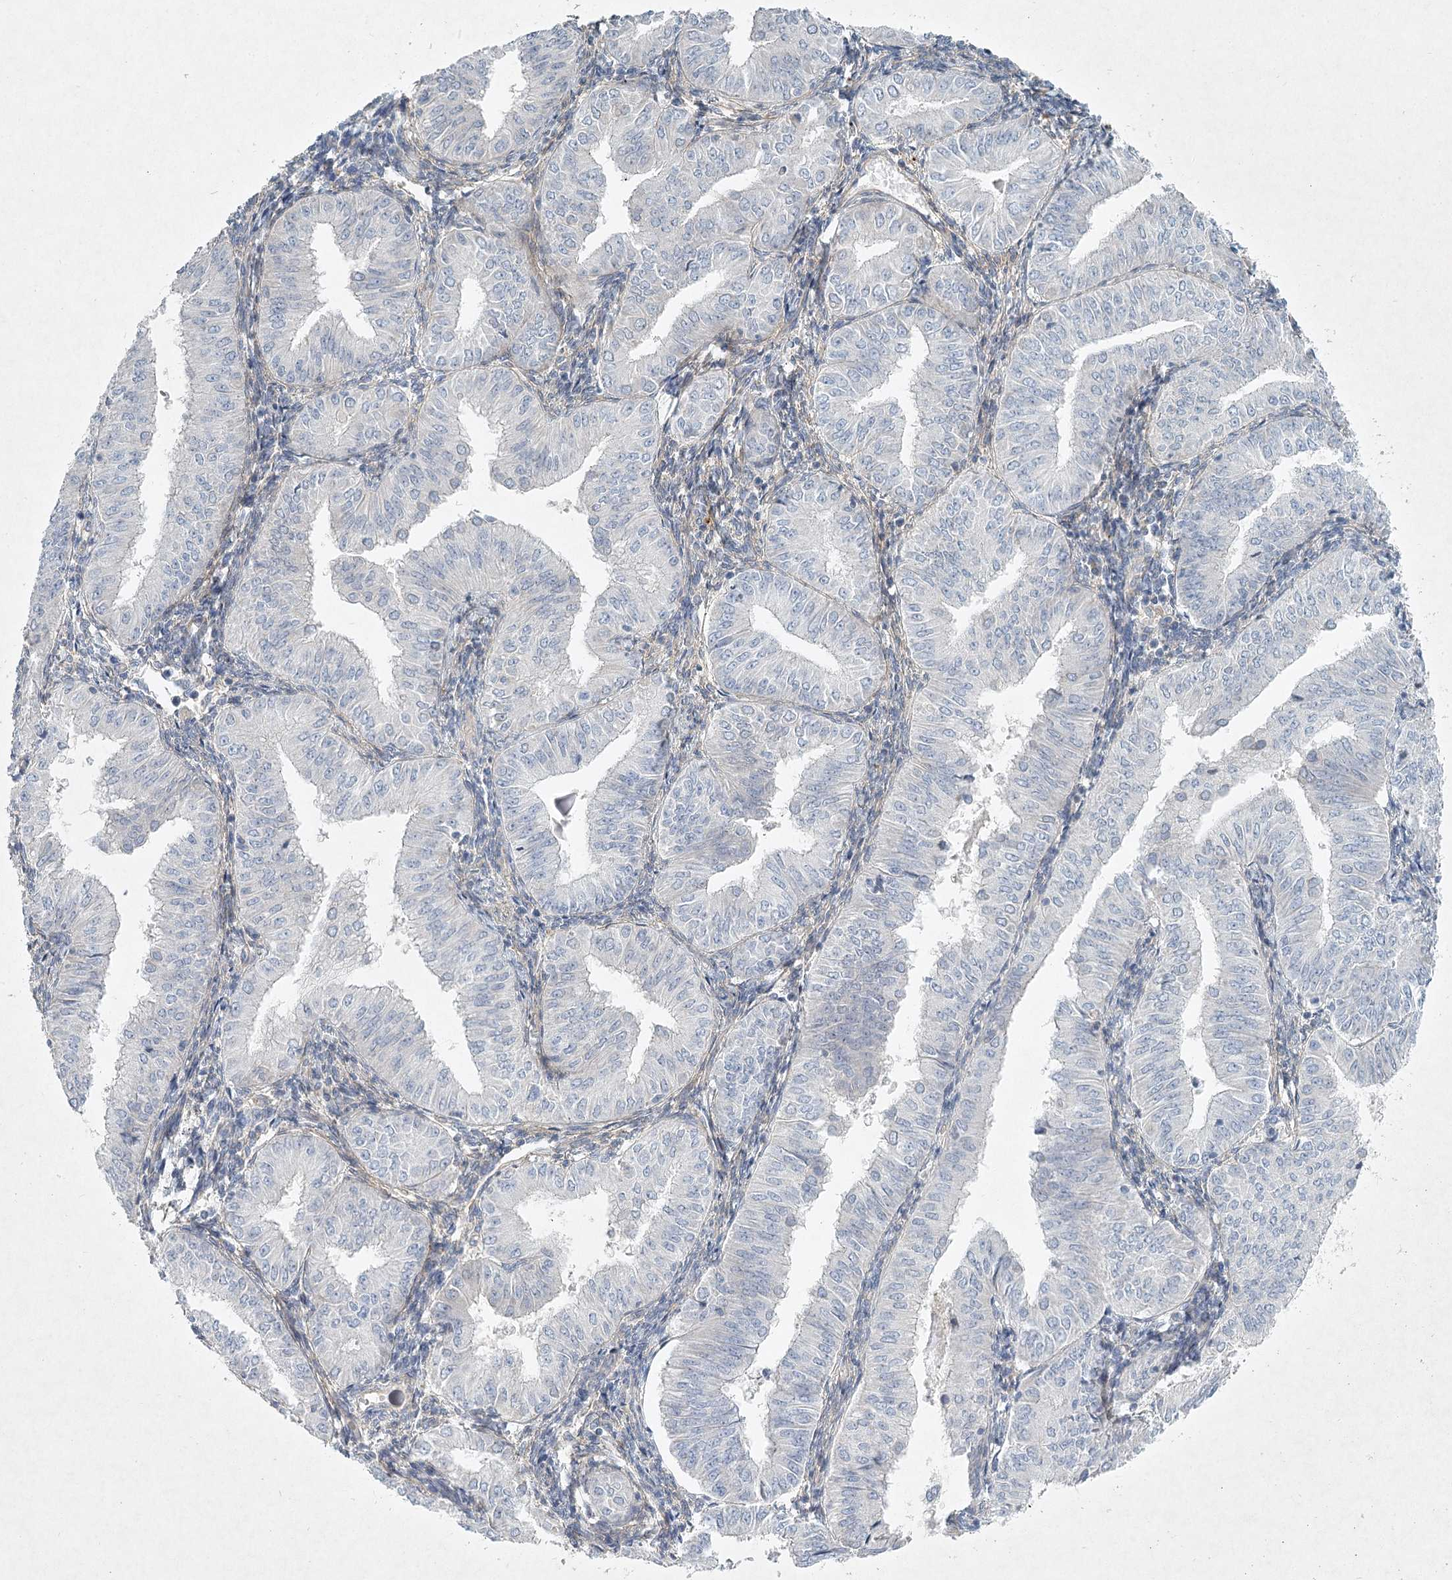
{"staining": {"intensity": "negative", "quantity": "none", "location": "none"}, "tissue": "endometrial cancer", "cell_type": "Tumor cells", "image_type": "cancer", "snomed": [{"axis": "morphology", "description": "Normal tissue, NOS"}, {"axis": "morphology", "description": "Adenocarcinoma, NOS"}, {"axis": "topography", "description": "Endometrium"}], "caption": "IHC micrograph of endometrial cancer stained for a protein (brown), which reveals no staining in tumor cells. The staining is performed using DAB brown chromogen with nuclei counter-stained in using hematoxylin.", "gene": "DNMBP", "patient": {"sex": "female", "age": 53}}